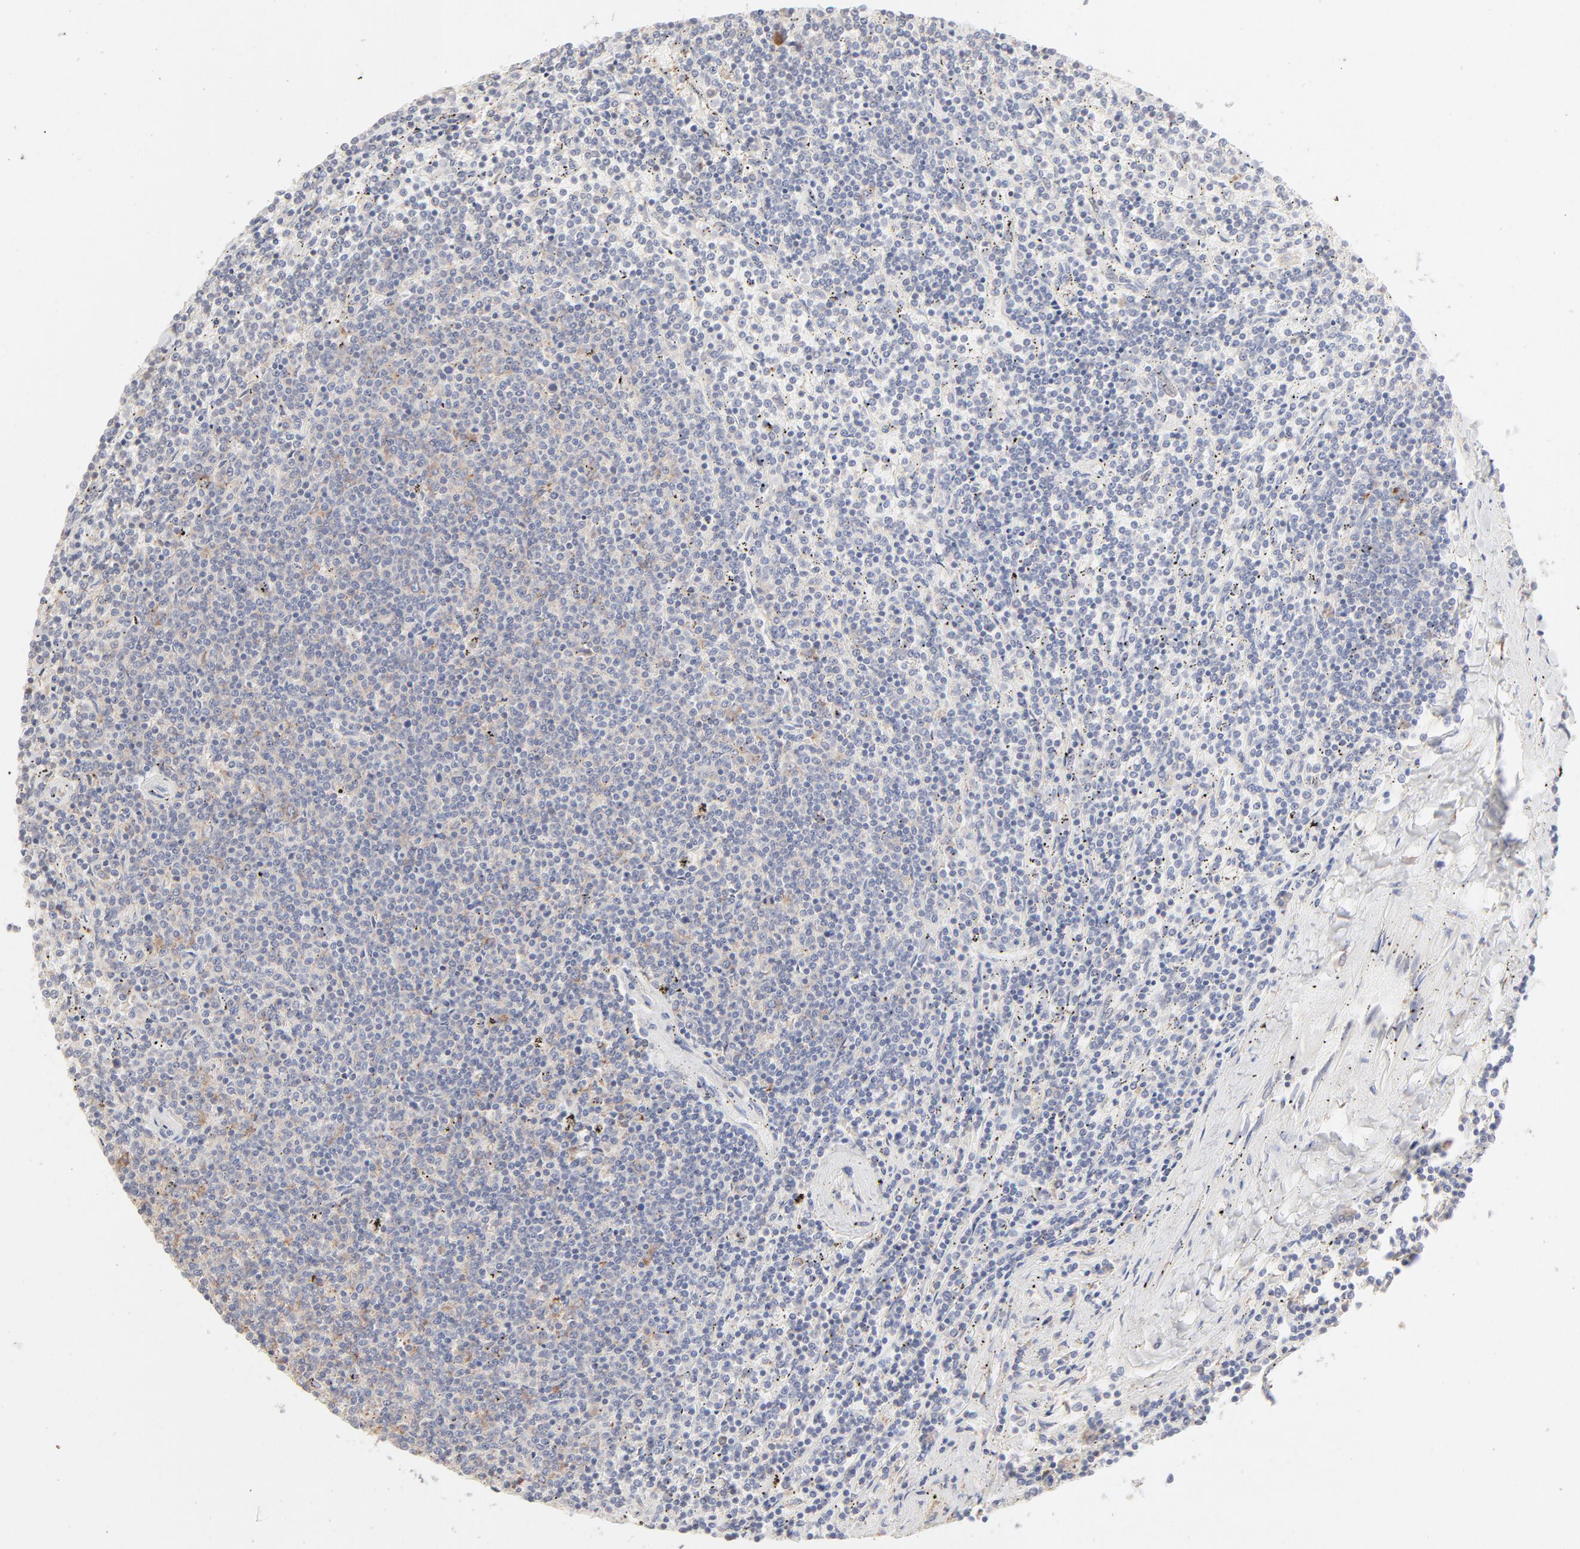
{"staining": {"intensity": "weak", "quantity": "<25%", "location": "cytoplasmic/membranous"}, "tissue": "lymphoma", "cell_type": "Tumor cells", "image_type": "cancer", "snomed": [{"axis": "morphology", "description": "Malignant lymphoma, non-Hodgkin's type, Low grade"}, {"axis": "topography", "description": "Spleen"}], "caption": "Tumor cells are negative for brown protein staining in low-grade malignant lymphoma, non-Hodgkin's type.", "gene": "RPS21", "patient": {"sex": "female", "age": 50}}